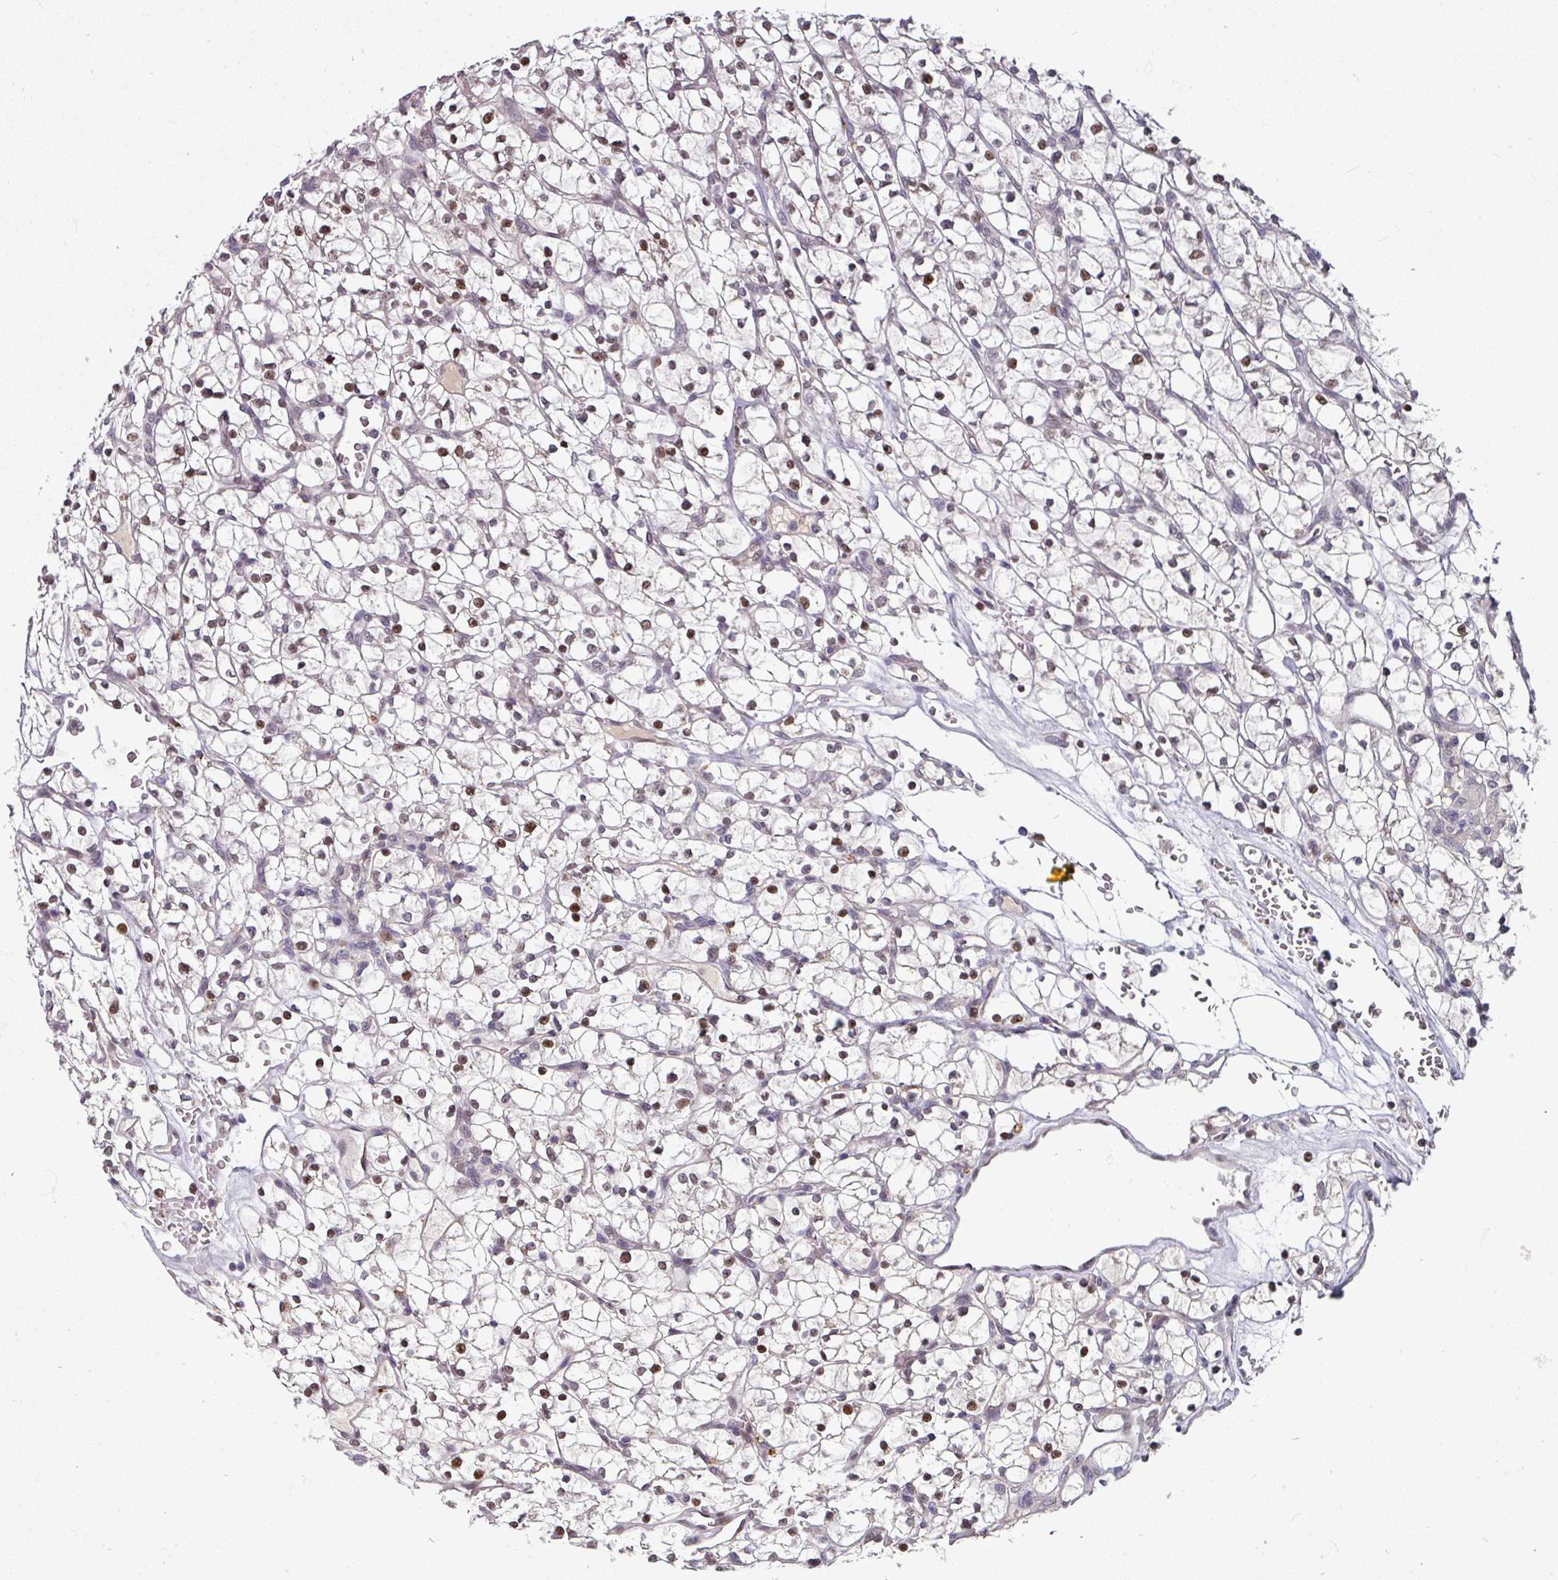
{"staining": {"intensity": "moderate", "quantity": "<25%", "location": "nuclear"}, "tissue": "renal cancer", "cell_type": "Tumor cells", "image_type": "cancer", "snomed": [{"axis": "morphology", "description": "Adenocarcinoma, NOS"}, {"axis": "topography", "description": "Kidney"}], "caption": "Human adenocarcinoma (renal) stained with a brown dye exhibits moderate nuclear positive staining in approximately <25% of tumor cells.", "gene": "SWSAP1", "patient": {"sex": "female", "age": 64}}